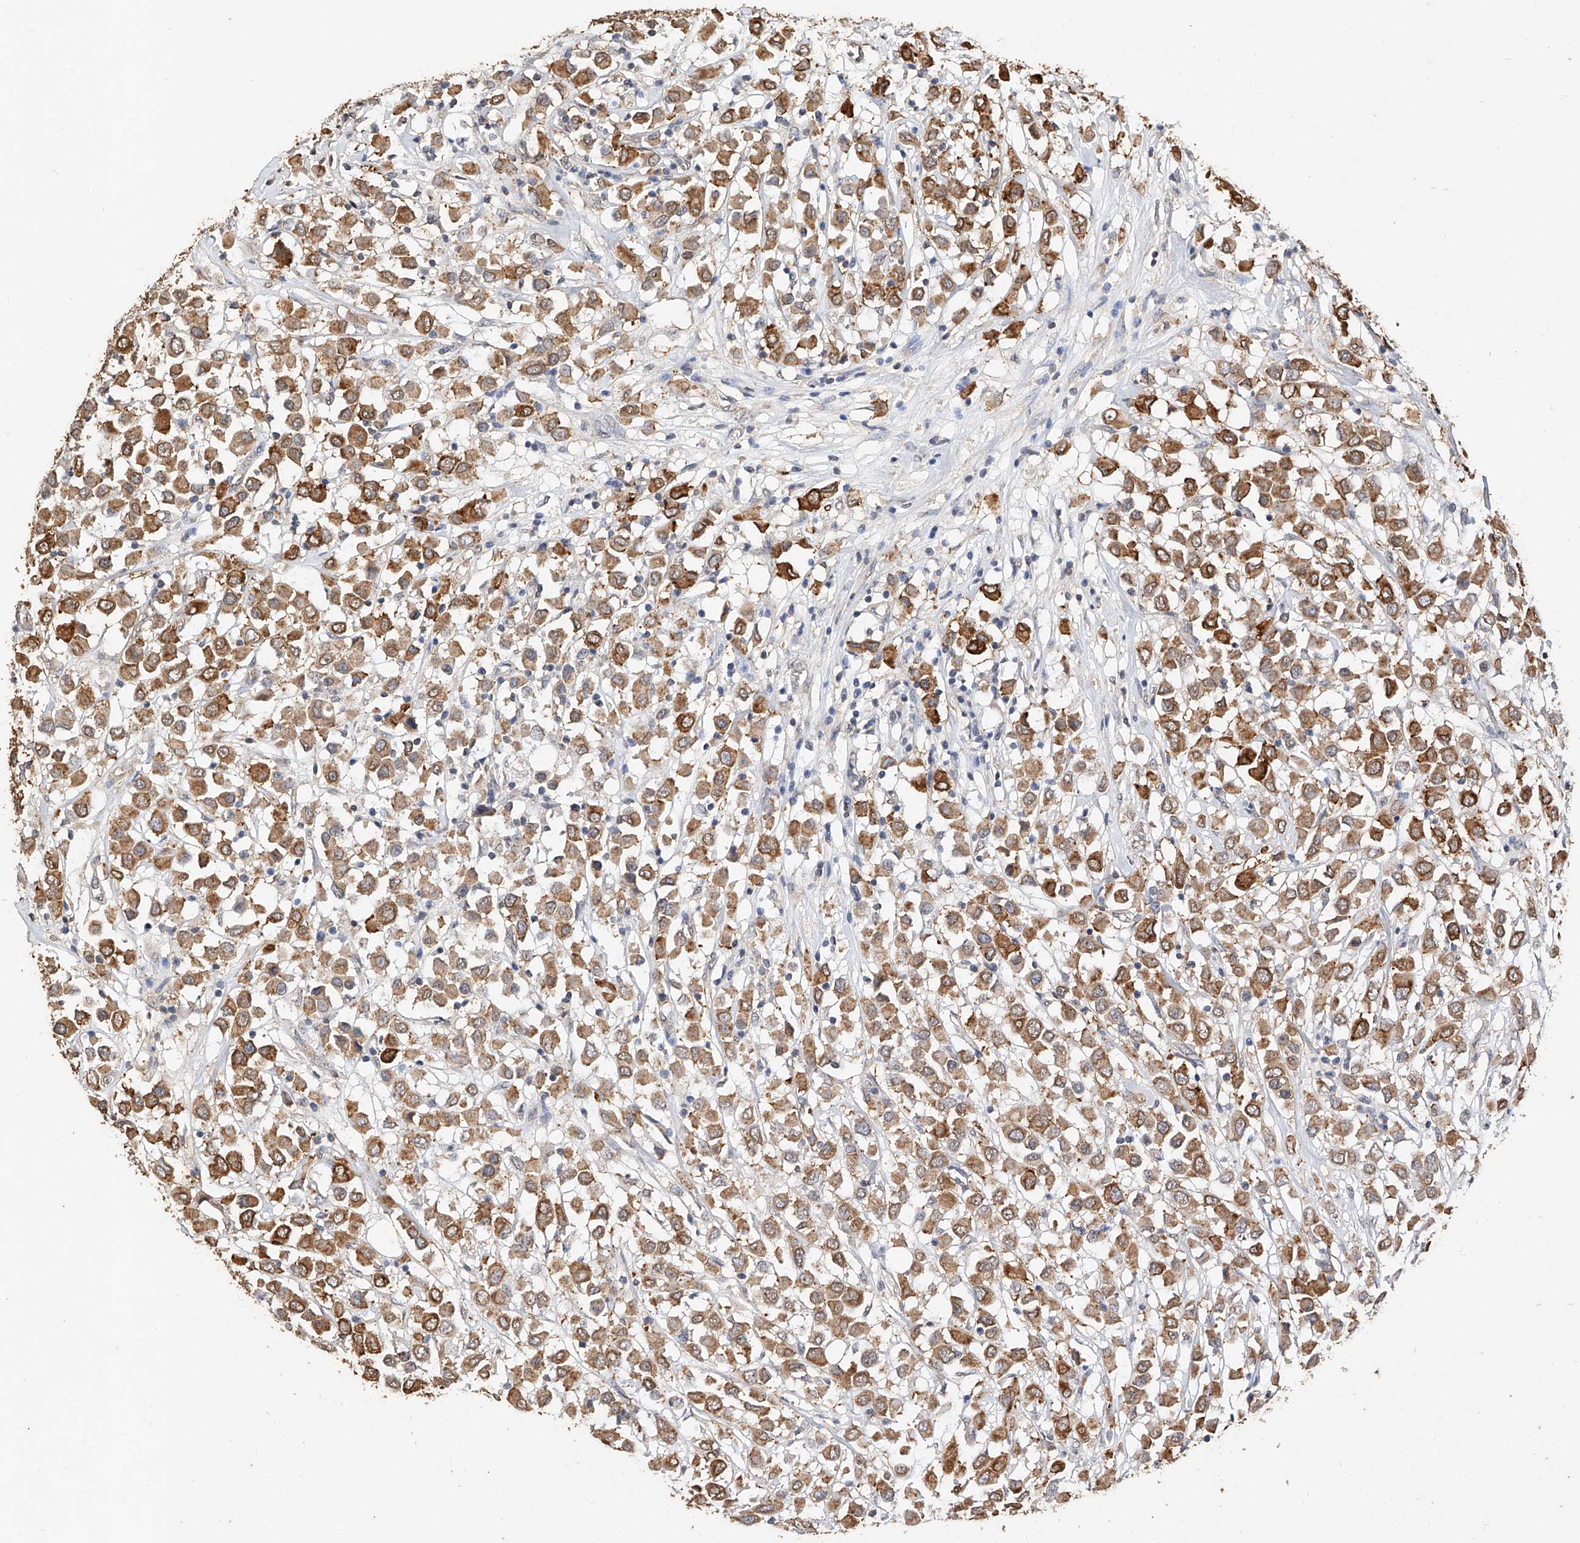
{"staining": {"intensity": "moderate", "quantity": ">75%", "location": "cytoplasmic/membranous"}, "tissue": "breast cancer", "cell_type": "Tumor cells", "image_type": "cancer", "snomed": [{"axis": "morphology", "description": "Duct carcinoma"}, {"axis": "topography", "description": "Breast"}], "caption": "An image of human infiltrating ductal carcinoma (breast) stained for a protein displays moderate cytoplasmic/membranous brown staining in tumor cells. (Brightfield microscopy of DAB IHC at high magnification).", "gene": "CERS4", "patient": {"sex": "female", "age": 61}}